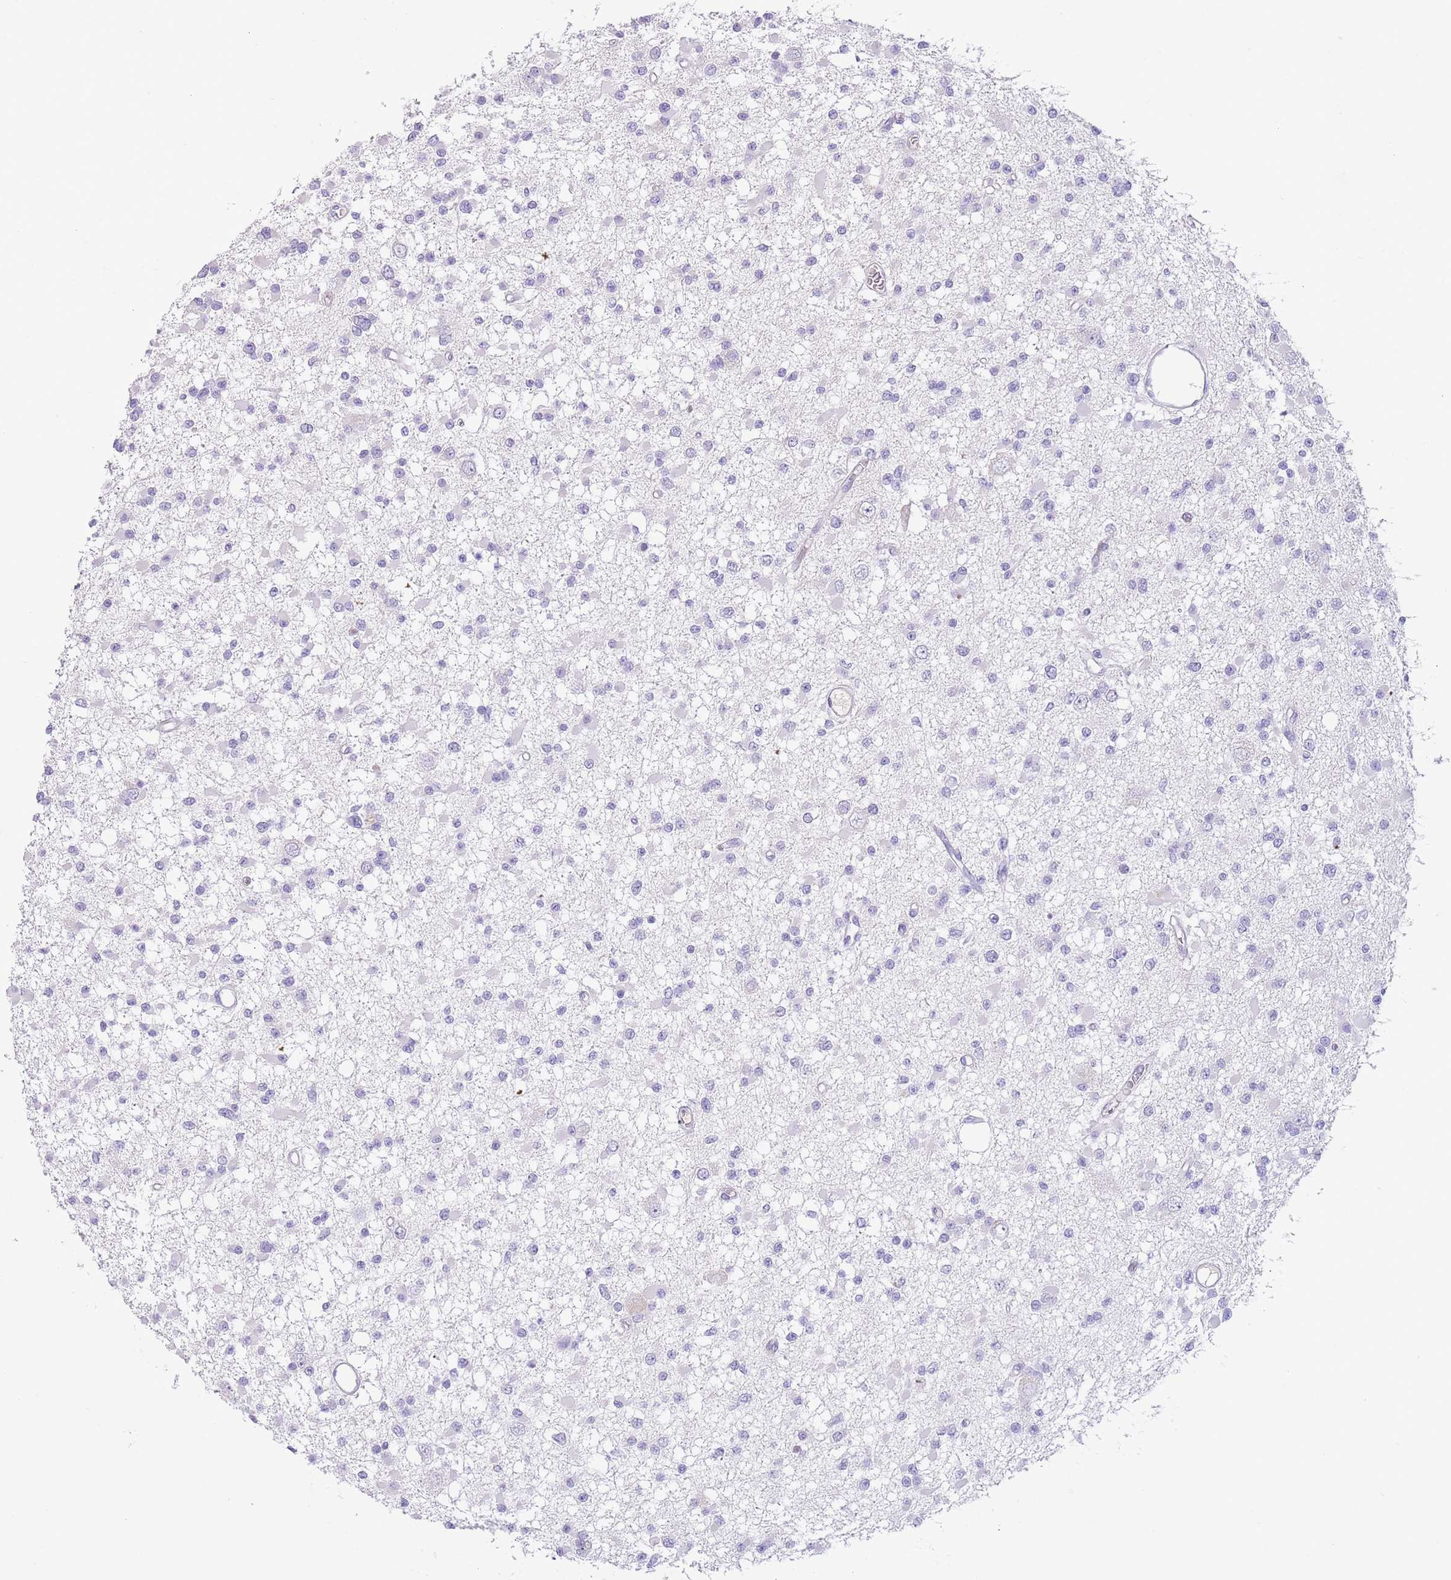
{"staining": {"intensity": "negative", "quantity": "none", "location": "none"}, "tissue": "glioma", "cell_type": "Tumor cells", "image_type": "cancer", "snomed": [{"axis": "morphology", "description": "Glioma, malignant, Low grade"}, {"axis": "topography", "description": "Brain"}], "caption": "A micrograph of human glioma is negative for staining in tumor cells.", "gene": "TOX2", "patient": {"sex": "female", "age": 22}}